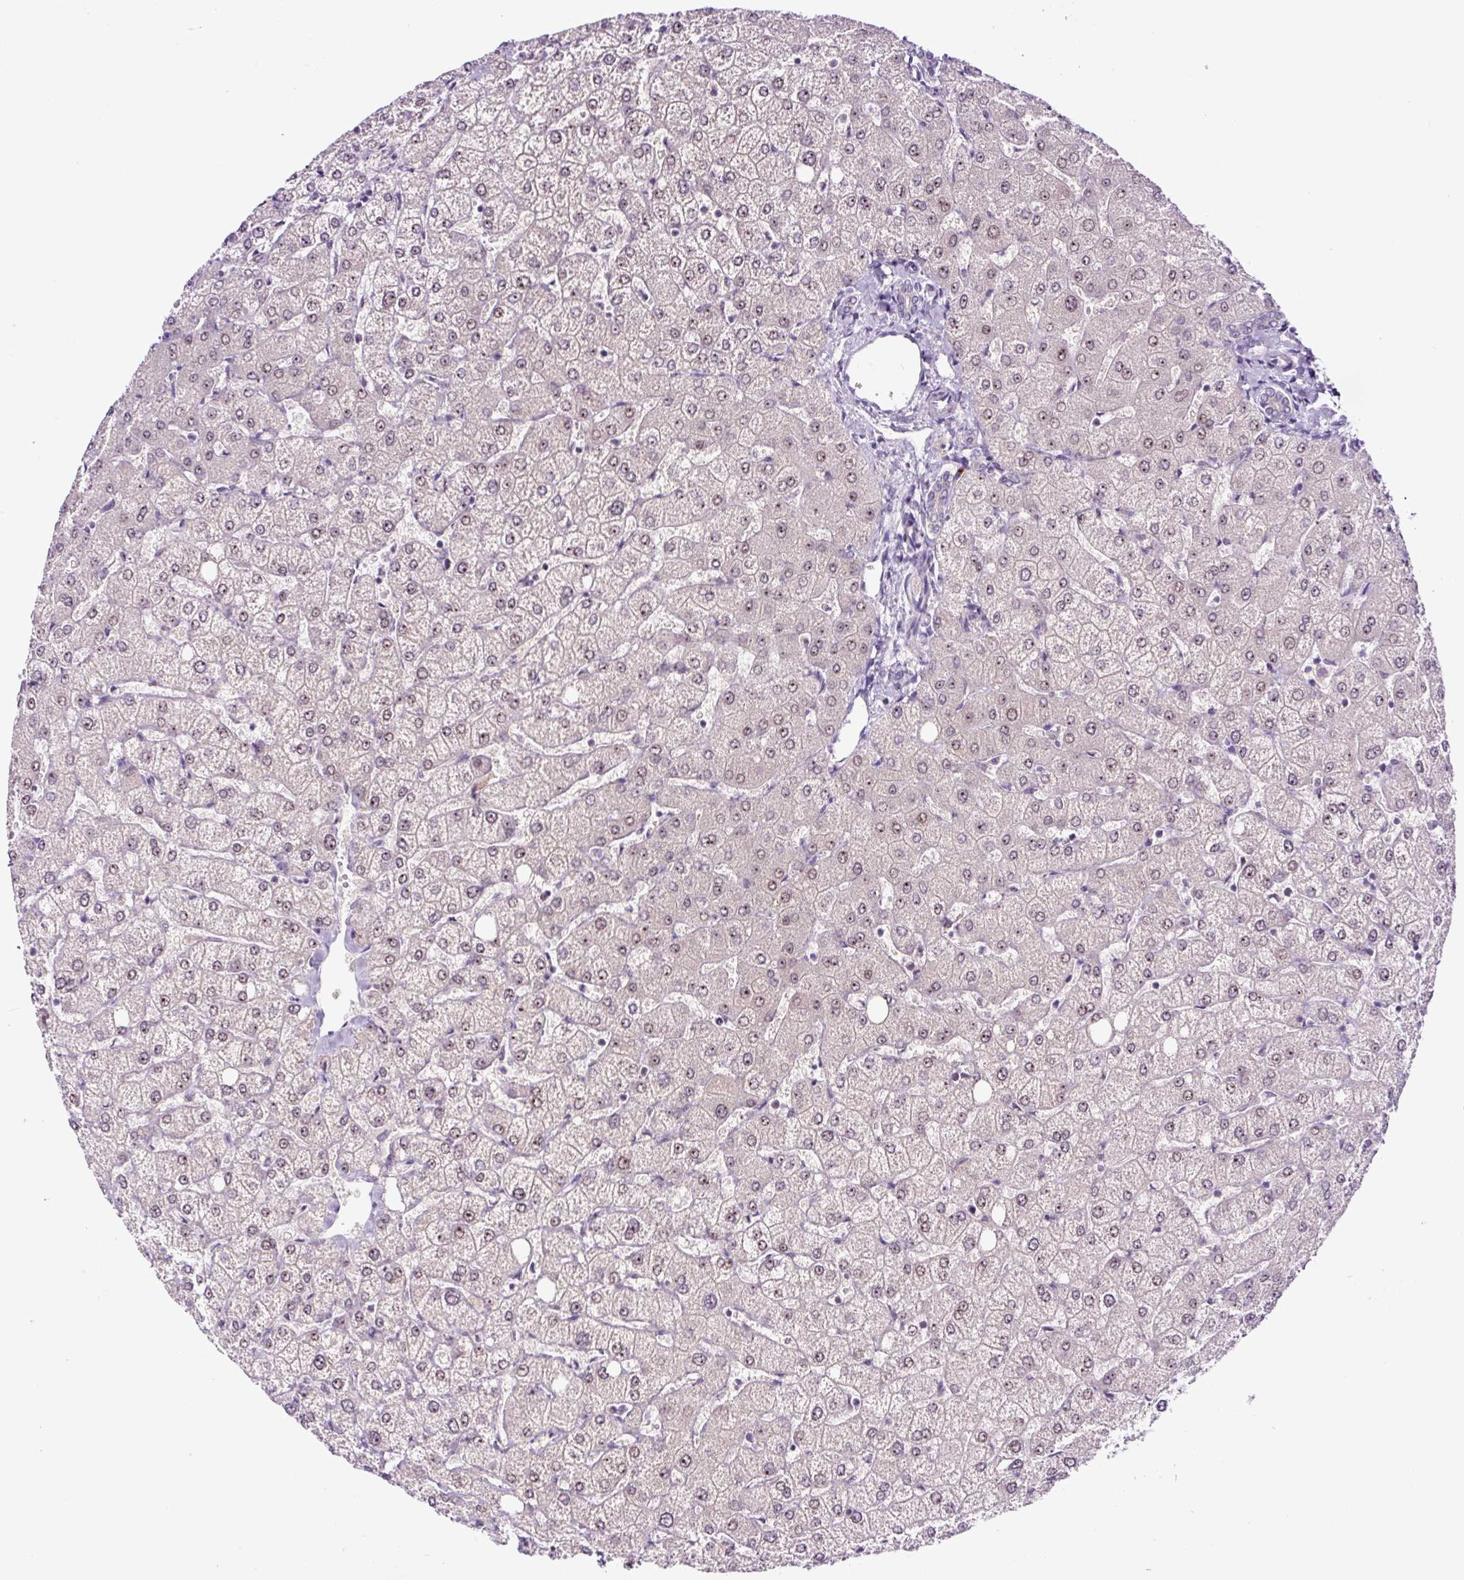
{"staining": {"intensity": "negative", "quantity": "none", "location": "none"}, "tissue": "liver", "cell_type": "Cholangiocytes", "image_type": "normal", "snomed": [{"axis": "morphology", "description": "Normal tissue, NOS"}, {"axis": "topography", "description": "Liver"}], "caption": "Human liver stained for a protein using immunohistochemistry (IHC) demonstrates no staining in cholangiocytes.", "gene": "NOM1", "patient": {"sex": "female", "age": 54}}